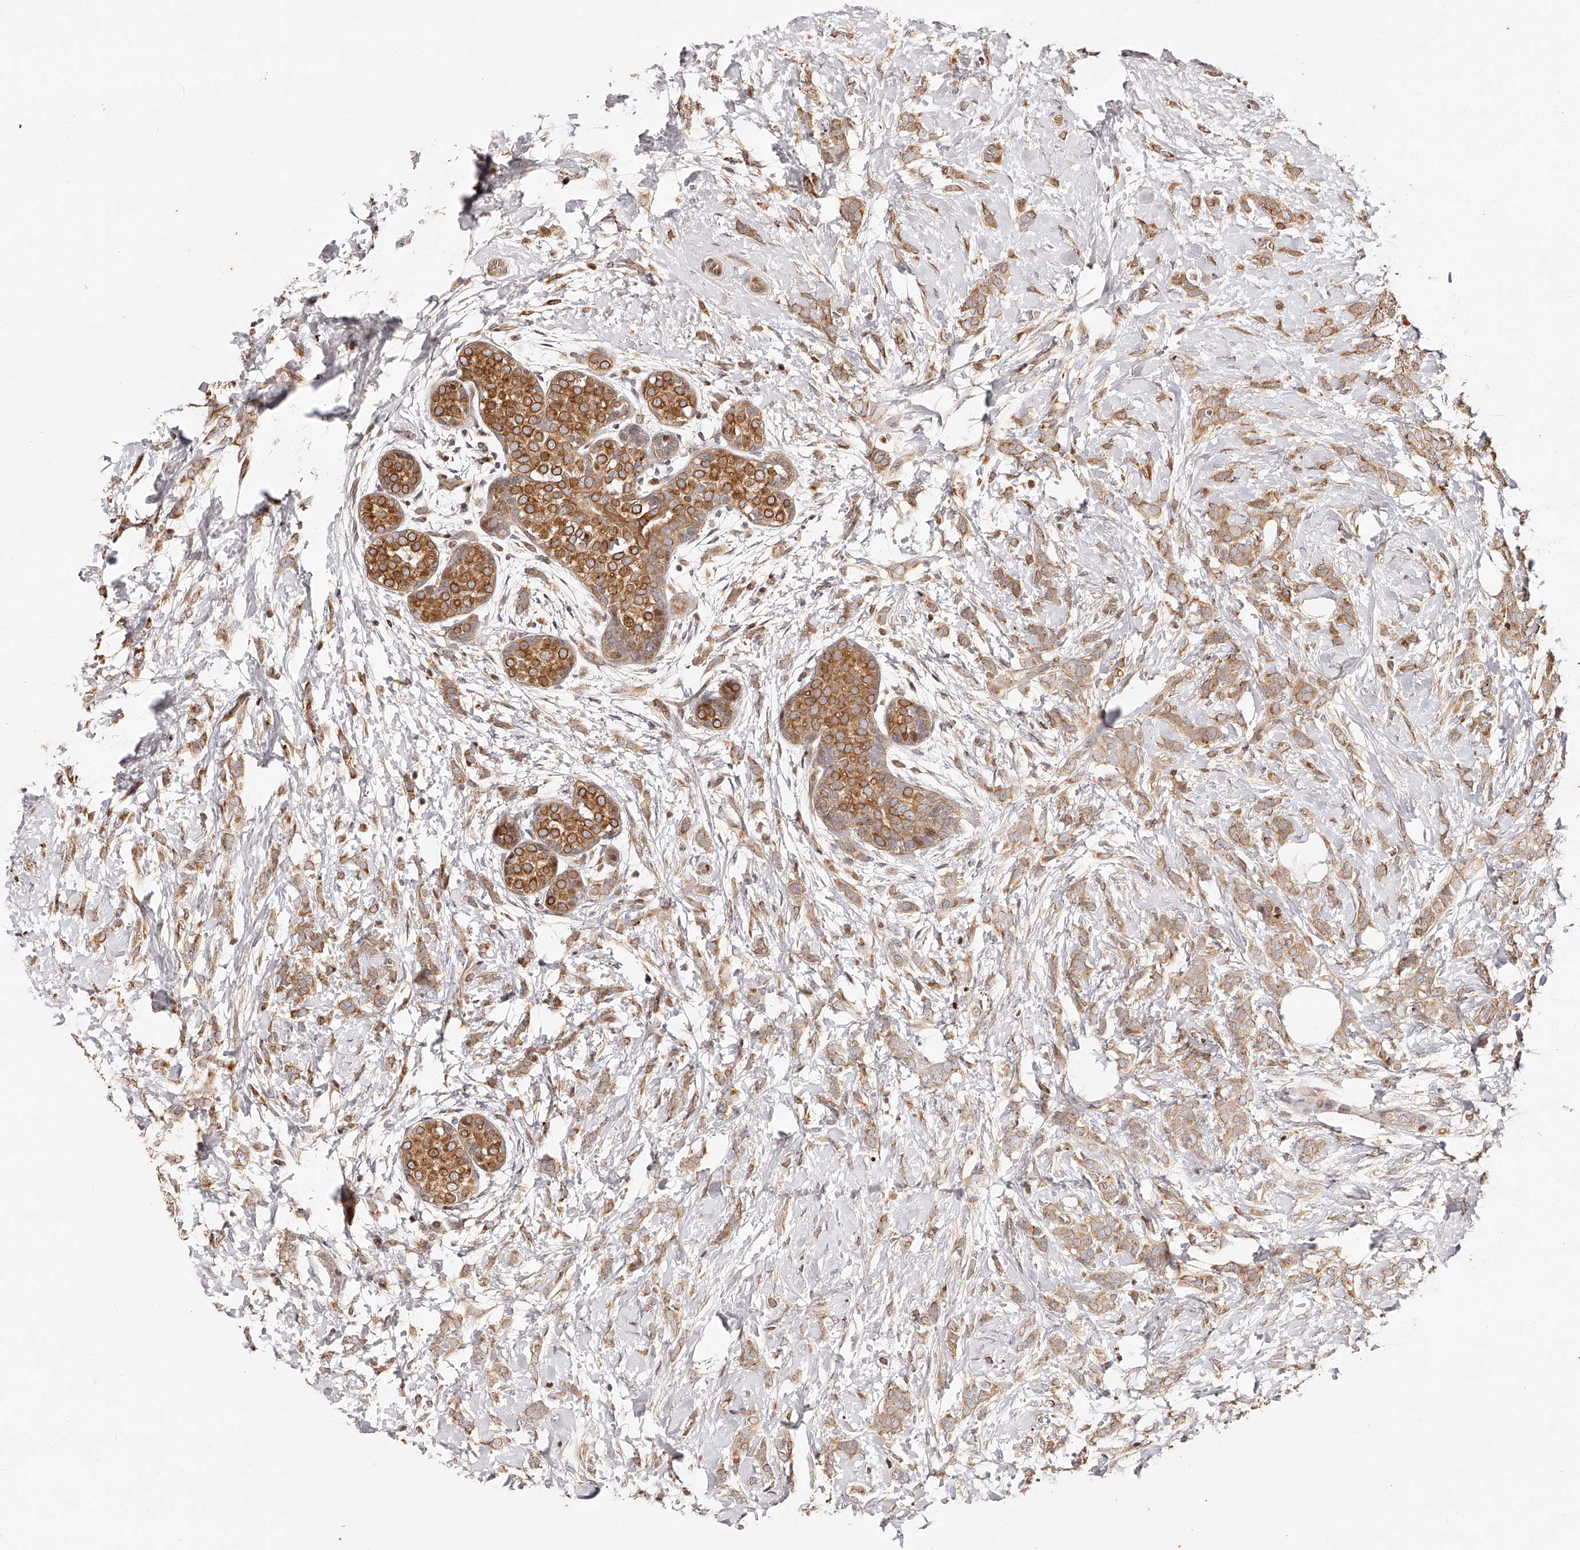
{"staining": {"intensity": "moderate", "quantity": "25%-75%", "location": "cytoplasmic/membranous"}, "tissue": "breast cancer", "cell_type": "Tumor cells", "image_type": "cancer", "snomed": [{"axis": "morphology", "description": "Lobular carcinoma, in situ"}, {"axis": "morphology", "description": "Lobular carcinoma"}, {"axis": "topography", "description": "Breast"}], "caption": "Moderate cytoplasmic/membranous staining is appreciated in about 25%-75% of tumor cells in lobular carcinoma (breast). The protein is shown in brown color, while the nuclei are stained blue.", "gene": "PFDN2", "patient": {"sex": "female", "age": 41}}